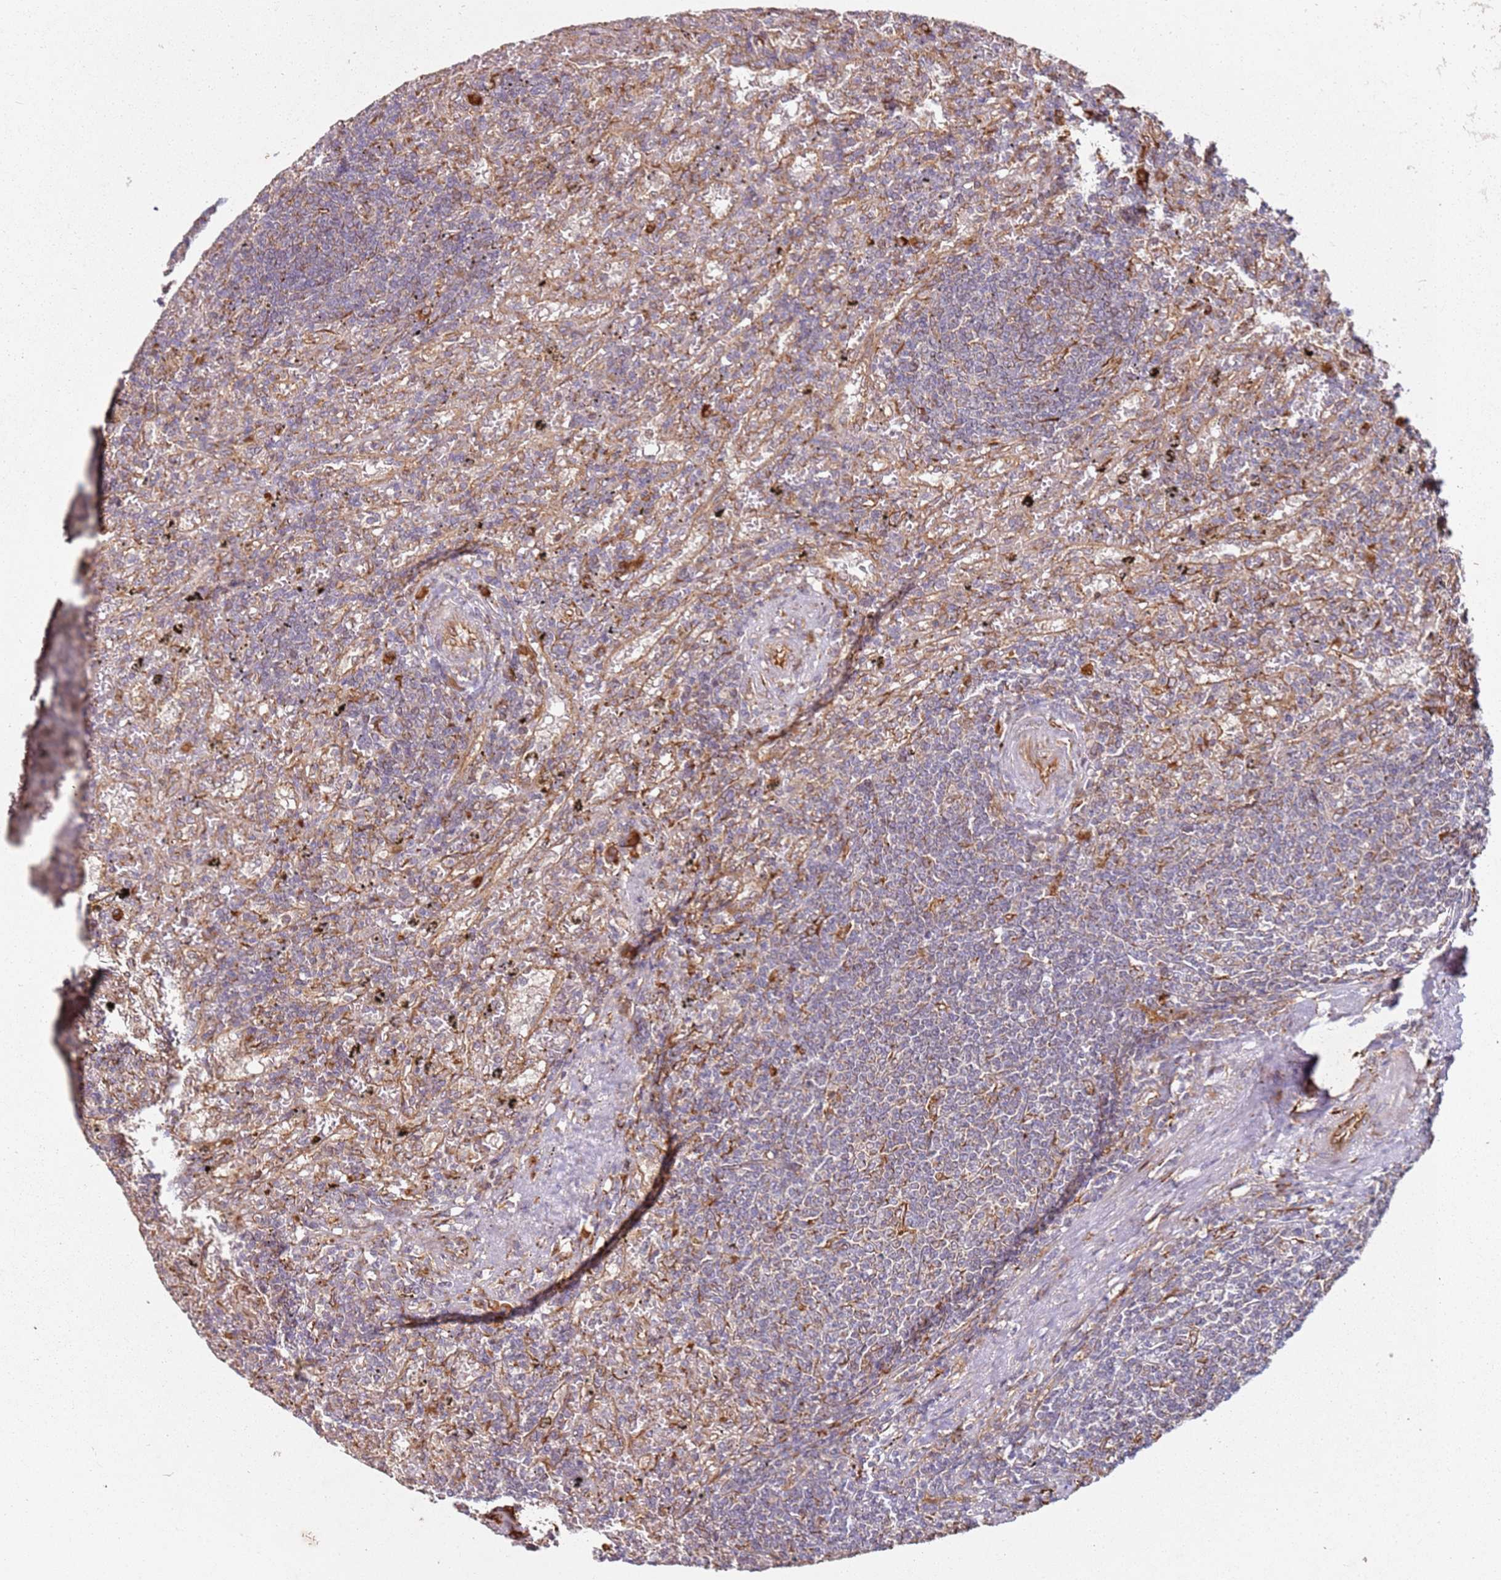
{"staining": {"intensity": "weak", "quantity": "25%-75%", "location": "cytoplasmic/membranous"}, "tissue": "lymphoma", "cell_type": "Tumor cells", "image_type": "cancer", "snomed": [{"axis": "morphology", "description": "Malignant lymphoma, non-Hodgkin's type, Low grade"}, {"axis": "topography", "description": "Spleen"}], "caption": "Immunohistochemistry micrograph of neoplastic tissue: human low-grade malignant lymphoma, non-Hodgkin's type stained using immunohistochemistry (IHC) shows low levels of weak protein expression localized specifically in the cytoplasmic/membranous of tumor cells, appearing as a cytoplasmic/membranous brown color.", "gene": "ARFRP1", "patient": {"sex": "male", "age": 76}}